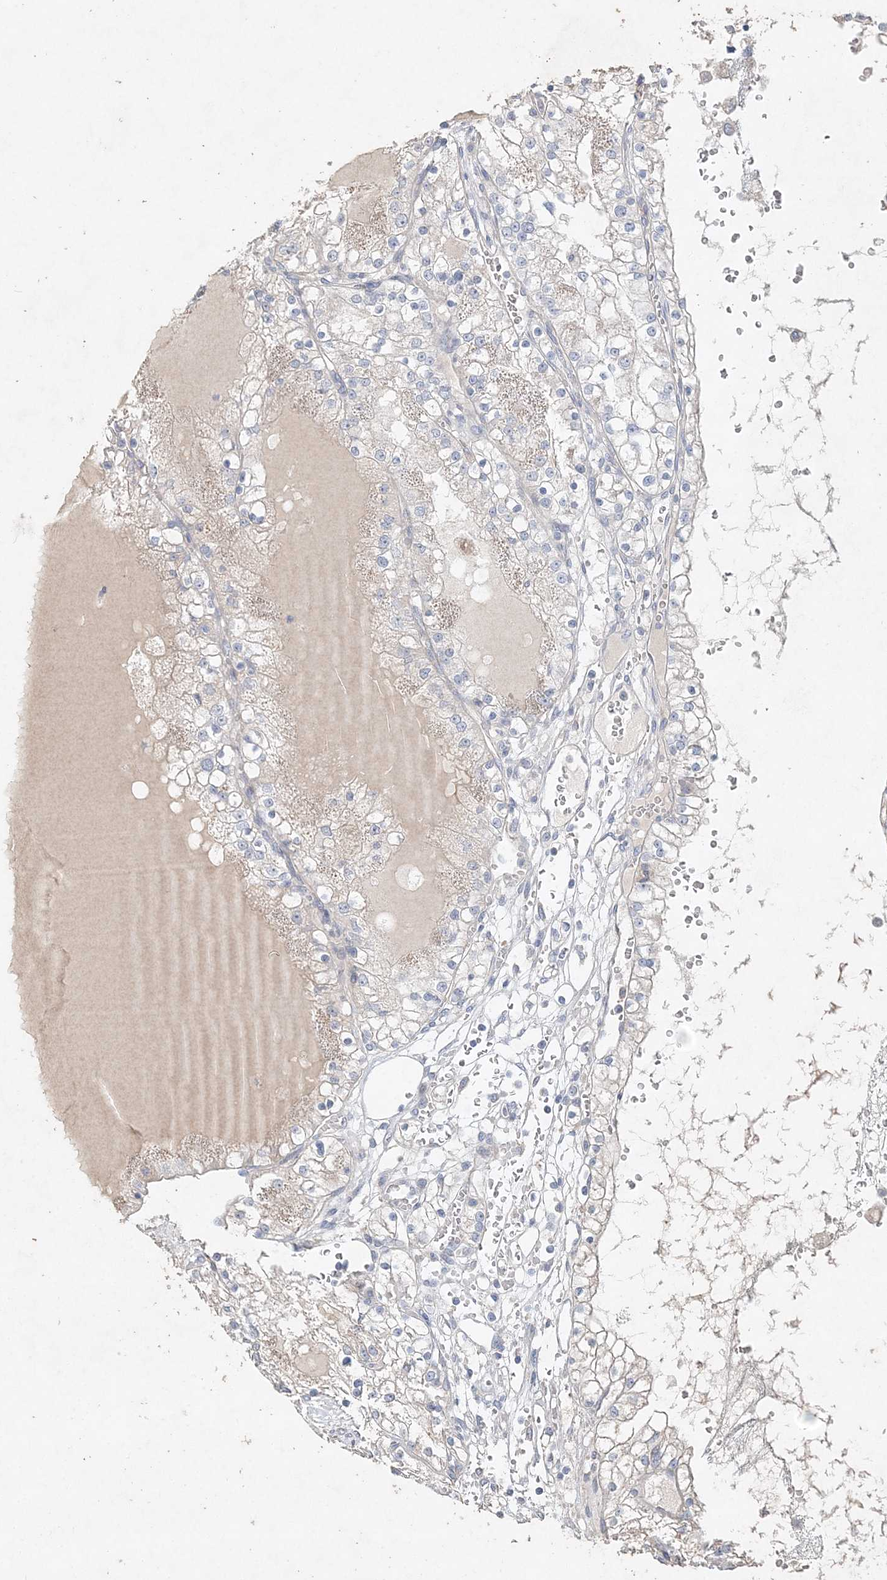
{"staining": {"intensity": "negative", "quantity": "none", "location": "none"}, "tissue": "renal cancer", "cell_type": "Tumor cells", "image_type": "cancer", "snomed": [{"axis": "morphology", "description": "Normal tissue, NOS"}, {"axis": "morphology", "description": "Adenocarcinoma, NOS"}, {"axis": "topography", "description": "Kidney"}], "caption": "This micrograph is of renal adenocarcinoma stained with immunohistochemistry to label a protein in brown with the nuclei are counter-stained blue. There is no staining in tumor cells.", "gene": "DNAH5", "patient": {"sex": "male", "age": 68}}